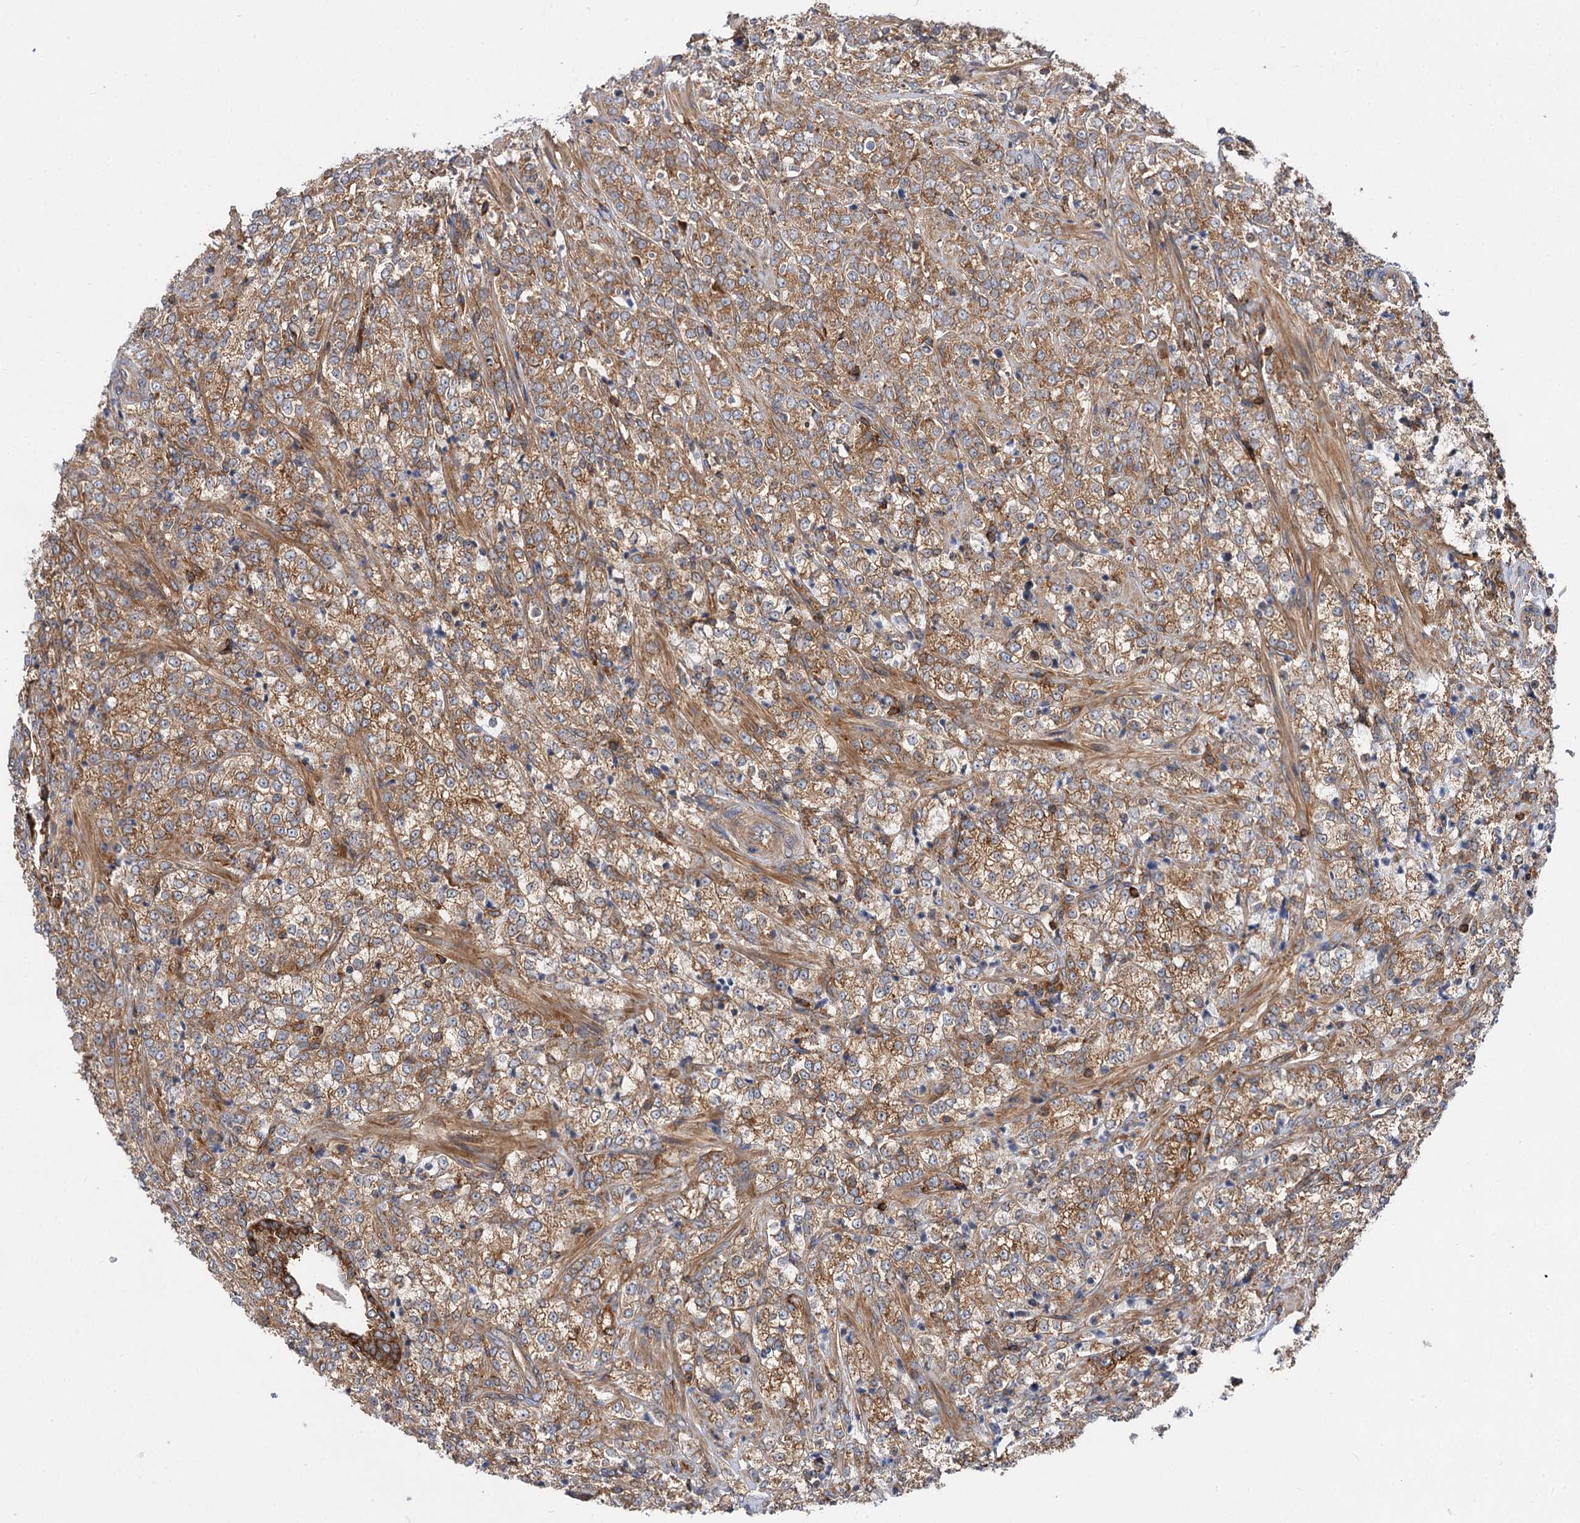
{"staining": {"intensity": "moderate", "quantity": ">75%", "location": "cytoplasmic/membranous"}, "tissue": "prostate cancer", "cell_type": "Tumor cells", "image_type": "cancer", "snomed": [{"axis": "morphology", "description": "Adenocarcinoma, High grade"}, {"axis": "topography", "description": "Prostate"}], "caption": "The photomicrograph reveals staining of prostate adenocarcinoma (high-grade), revealing moderate cytoplasmic/membranous protein staining (brown color) within tumor cells.", "gene": "PACS1", "patient": {"sex": "male", "age": 69}}